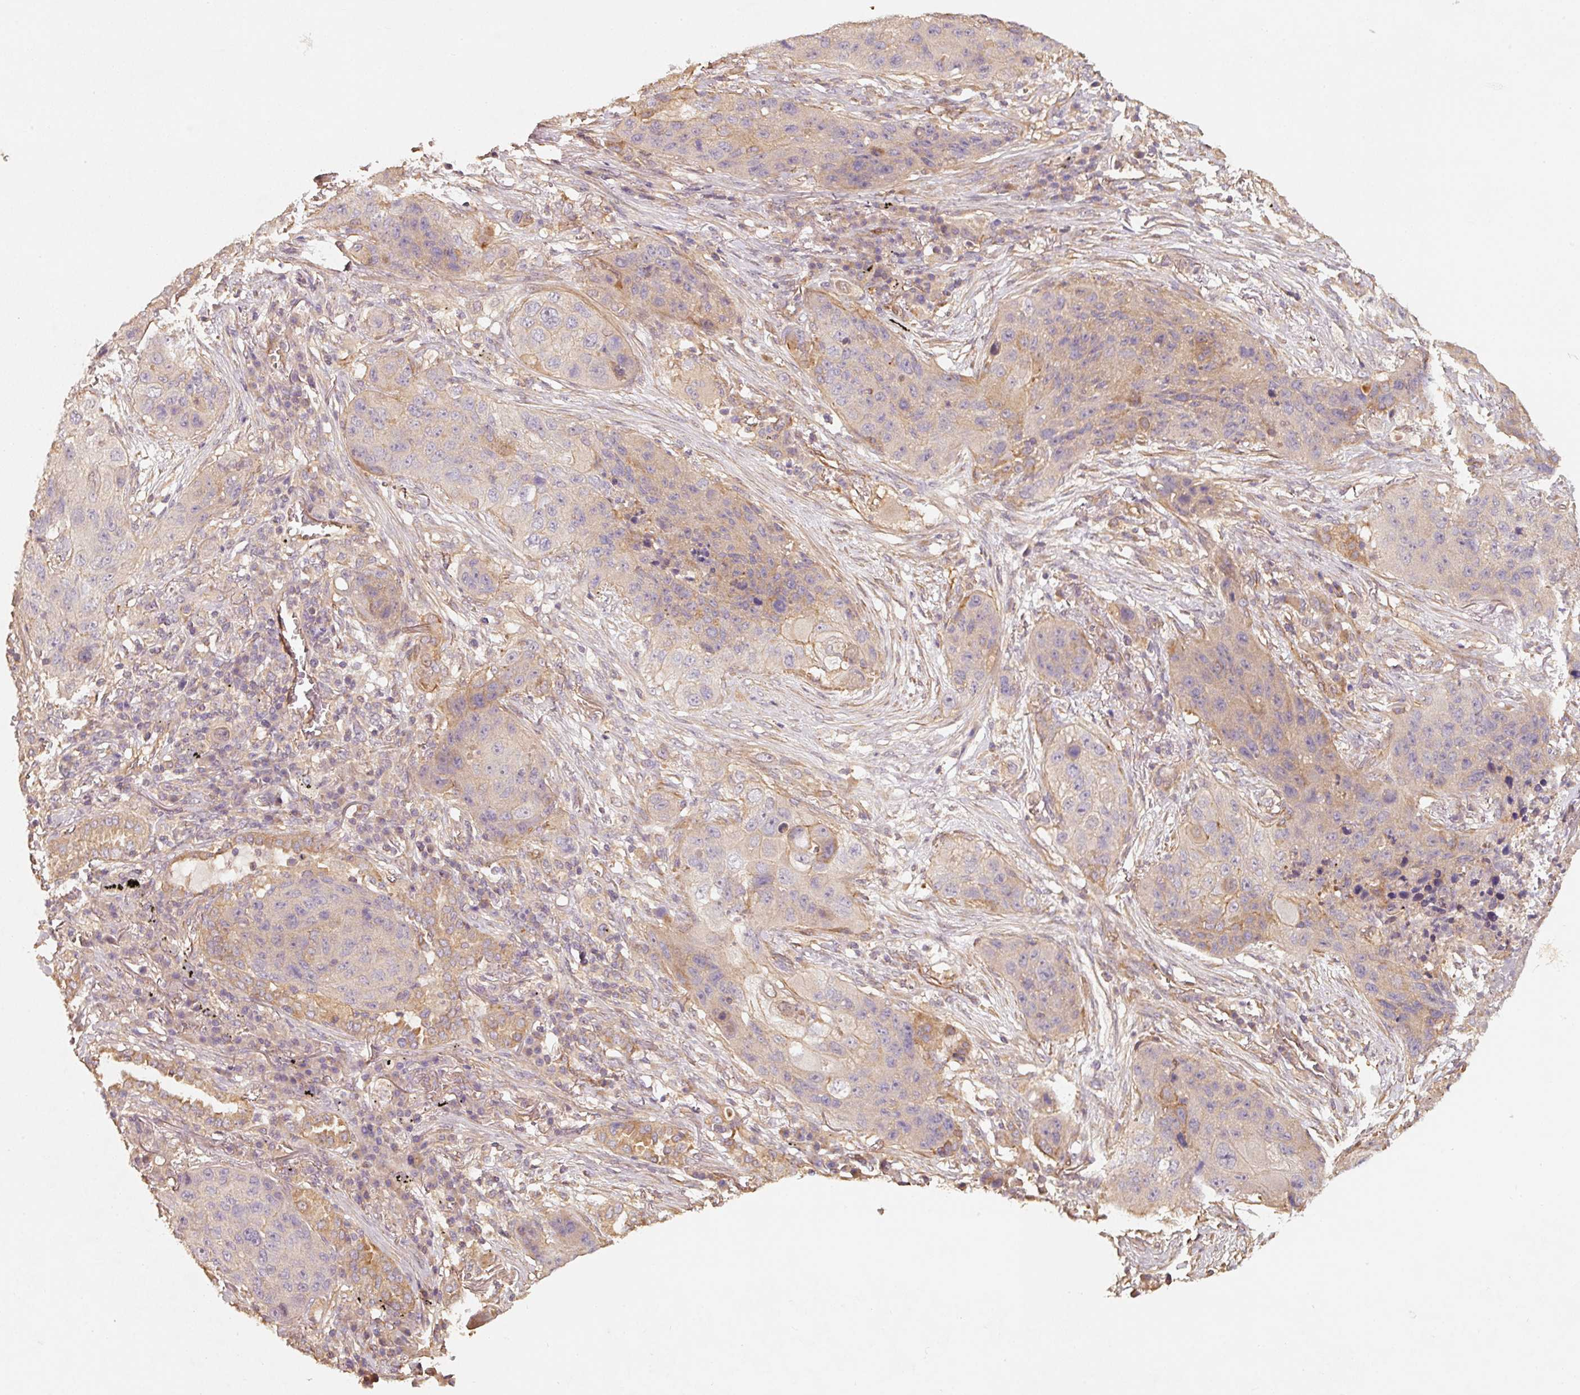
{"staining": {"intensity": "moderate", "quantity": "<25%", "location": "cytoplasmic/membranous"}, "tissue": "lung cancer", "cell_type": "Tumor cells", "image_type": "cancer", "snomed": [{"axis": "morphology", "description": "Squamous cell carcinoma, NOS"}, {"axis": "topography", "description": "Lung"}], "caption": "This is a photomicrograph of immunohistochemistry staining of lung cancer (squamous cell carcinoma), which shows moderate positivity in the cytoplasmic/membranous of tumor cells.", "gene": "CEP95", "patient": {"sex": "female", "age": 63}}